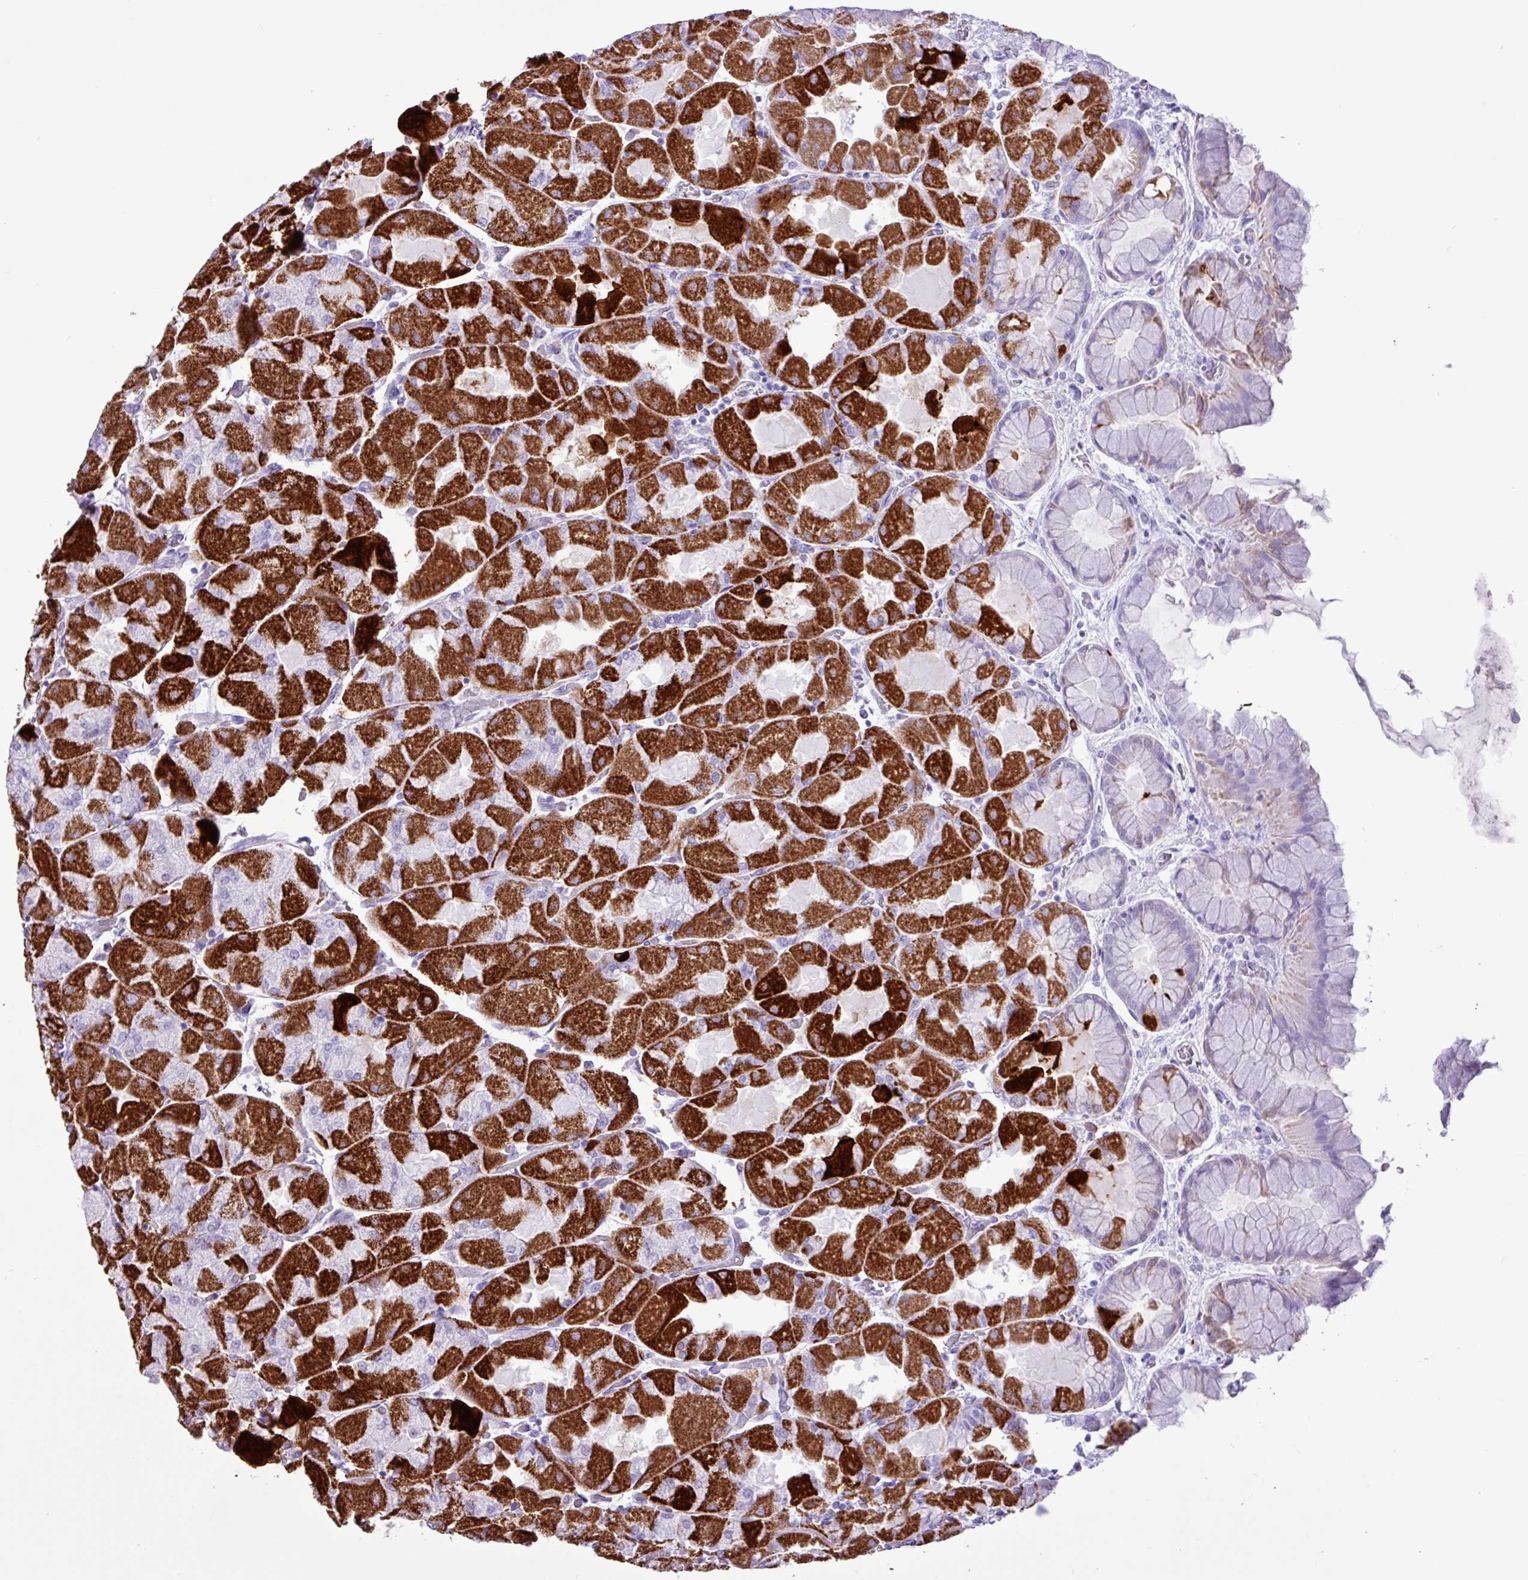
{"staining": {"intensity": "strong", "quantity": "25%-75%", "location": "cytoplasmic/membranous"}, "tissue": "stomach", "cell_type": "Glandular cells", "image_type": "normal", "snomed": [{"axis": "morphology", "description": "Normal tissue, NOS"}, {"axis": "topography", "description": "Stomach"}], "caption": "Immunohistochemistry (IHC) (DAB (3,3'-diaminobenzidine)) staining of unremarkable stomach reveals strong cytoplasmic/membranous protein positivity in approximately 25%-75% of glandular cells.", "gene": "CKMT2", "patient": {"sex": "female", "age": 61}}